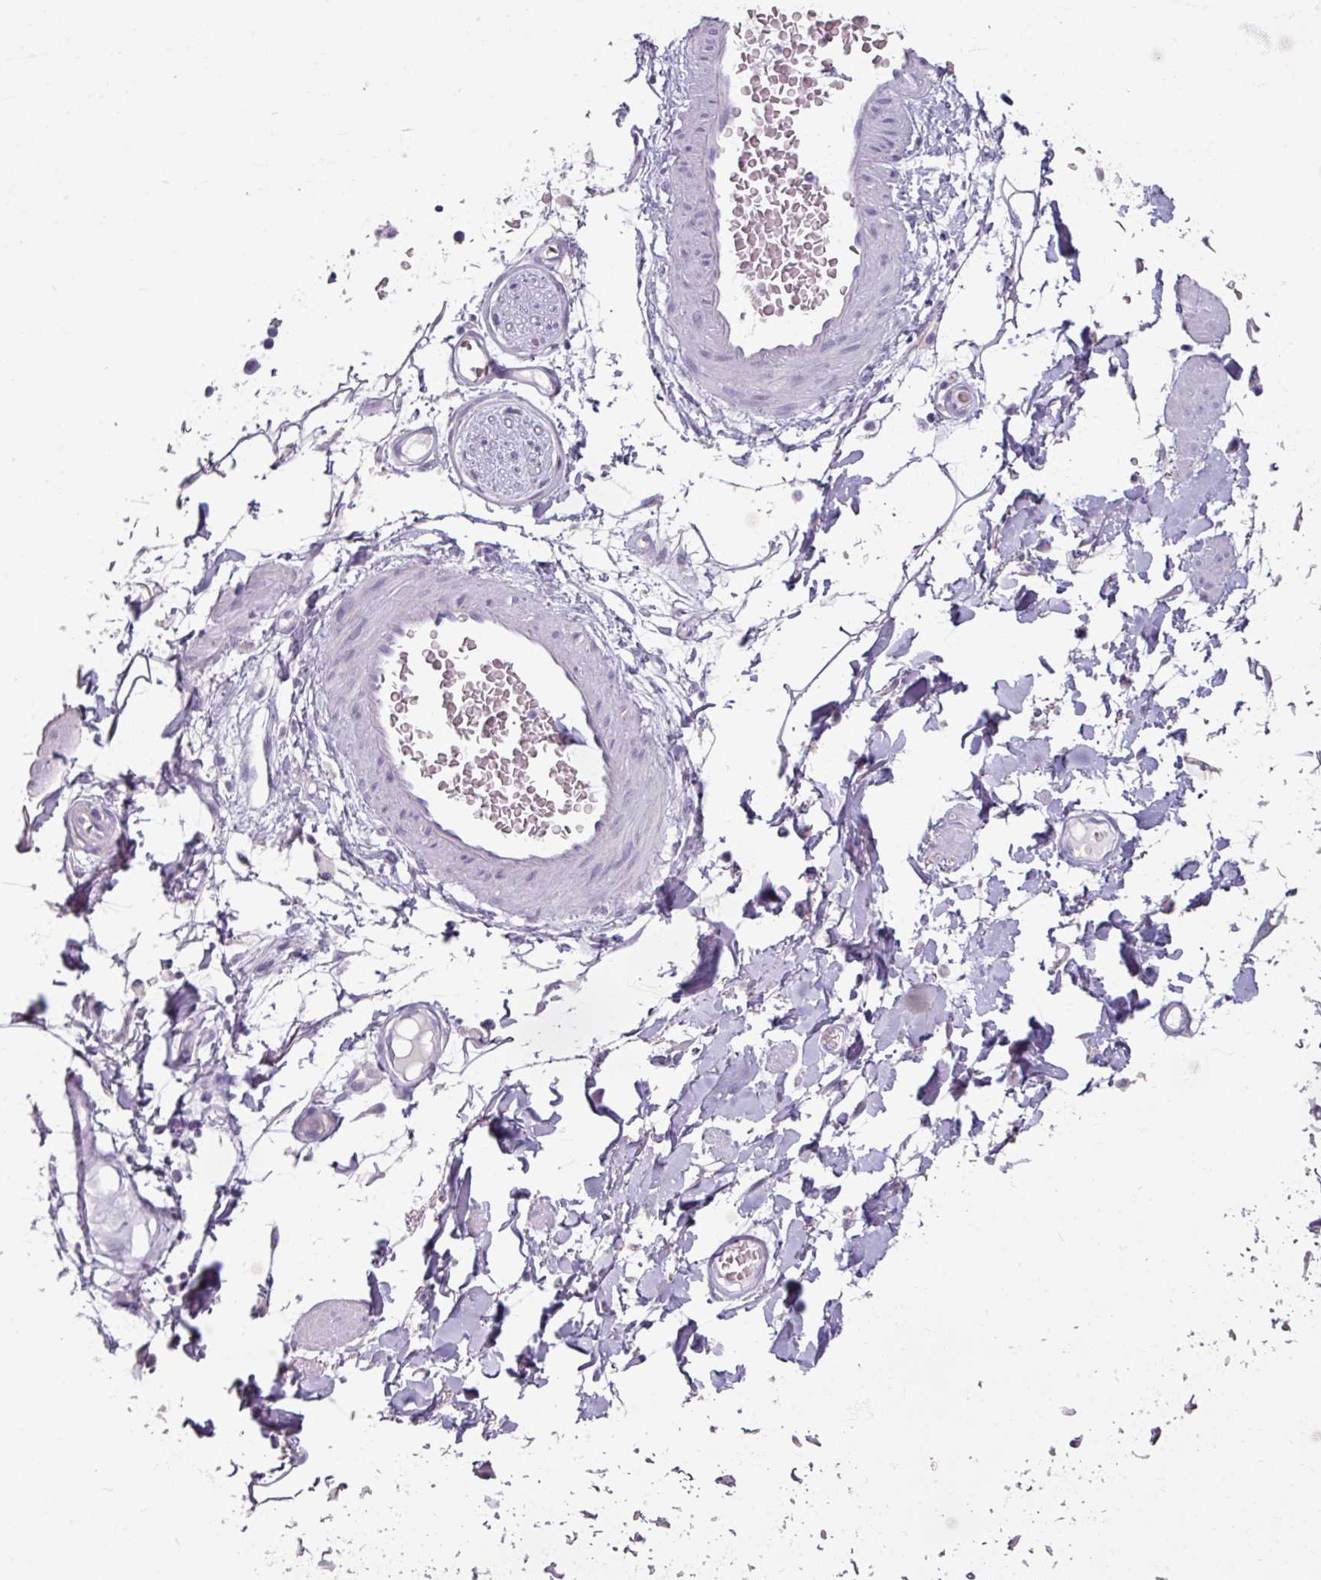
{"staining": {"intensity": "negative", "quantity": "none", "location": "none"}, "tissue": "adipose tissue", "cell_type": "Adipocytes", "image_type": "normal", "snomed": [{"axis": "morphology", "description": "Normal tissue, NOS"}, {"axis": "topography", "description": "Vulva"}, {"axis": "topography", "description": "Peripheral nerve tissue"}], "caption": "High magnification brightfield microscopy of normal adipose tissue stained with DAB (3,3'-diaminobenzidine) (brown) and counterstained with hematoxylin (blue): adipocytes show no significant staining.", "gene": "SLC27A5", "patient": {"sex": "female", "age": 68}}